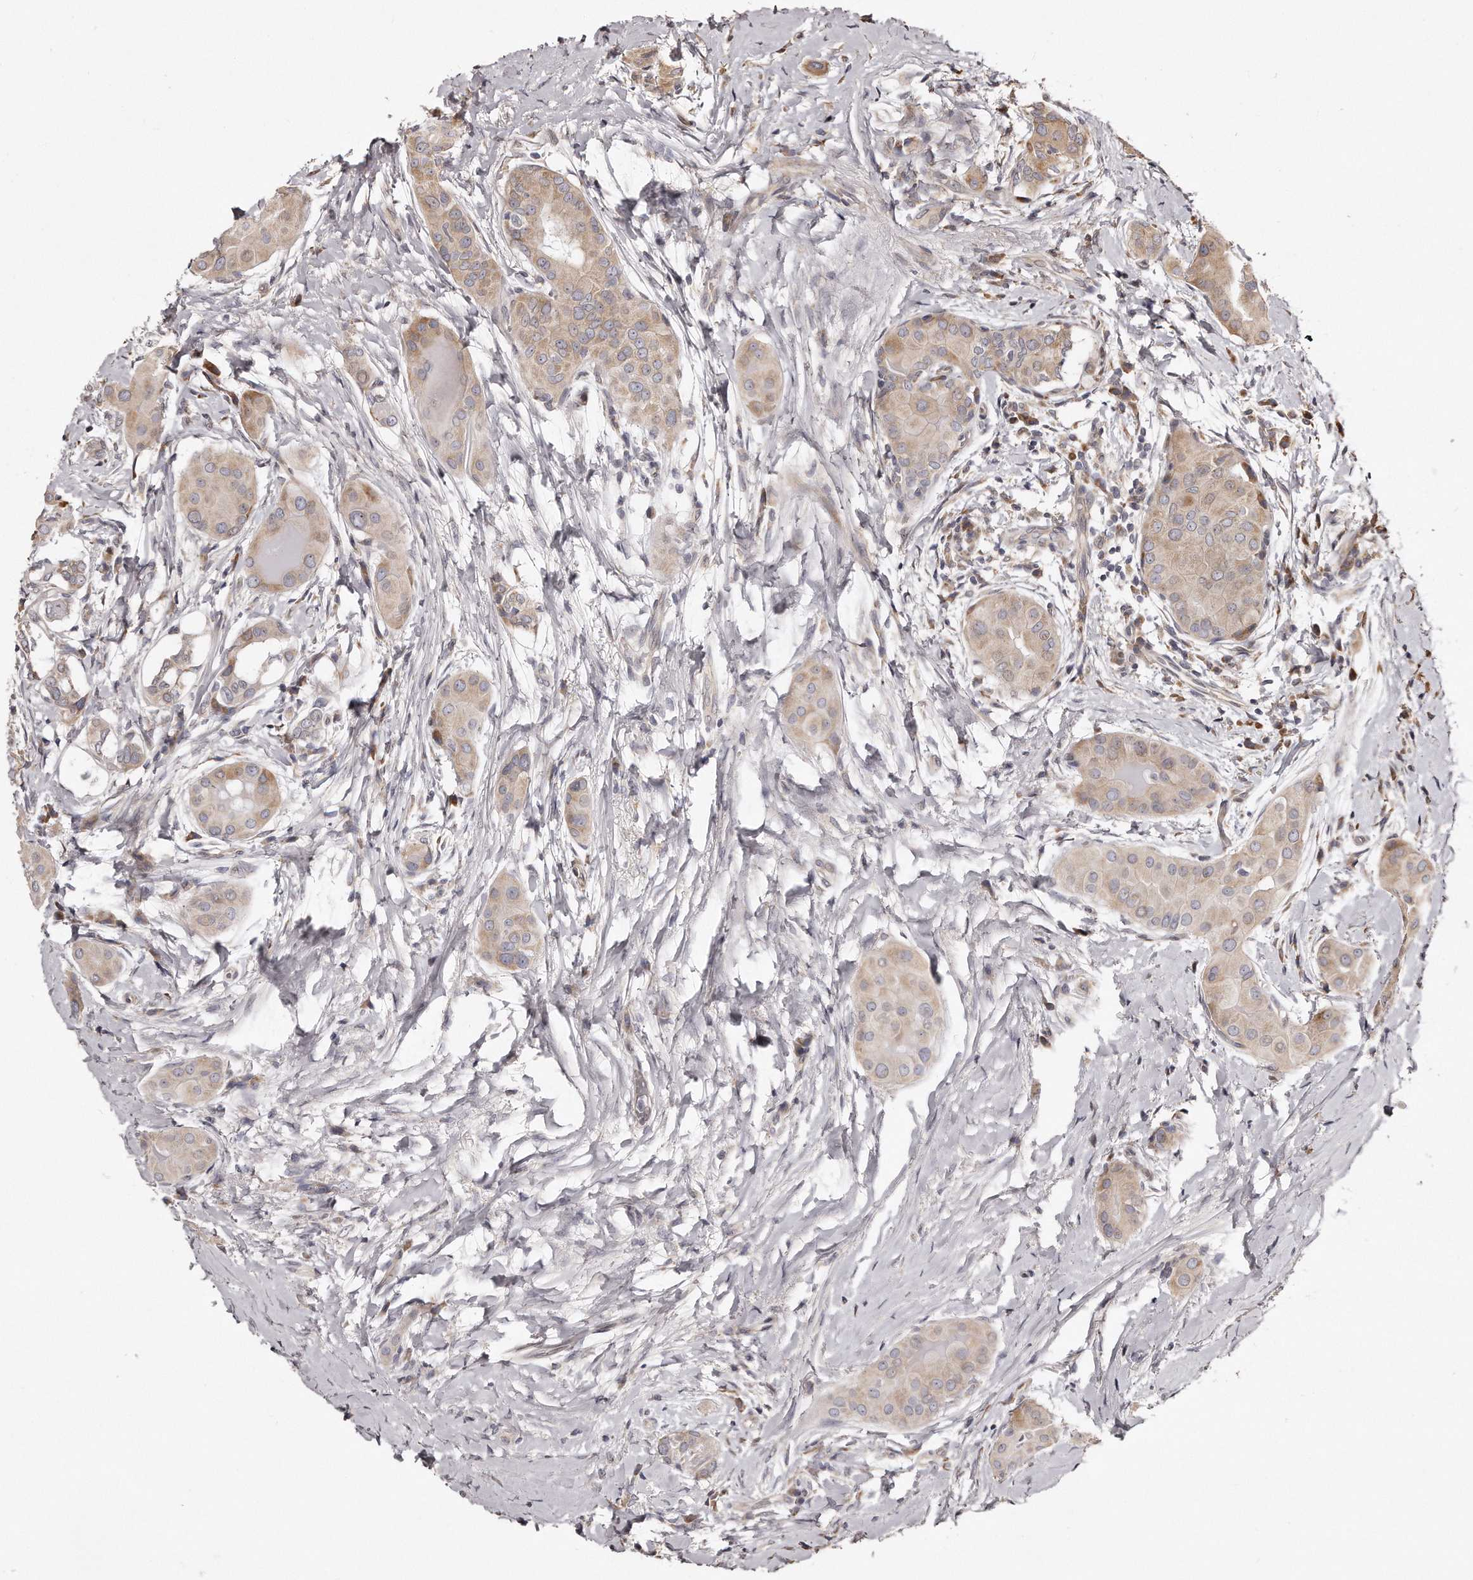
{"staining": {"intensity": "moderate", "quantity": "25%-75%", "location": "cytoplasmic/membranous"}, "tissue": "thyroid cancer", "cell_type": "Tumor cells", "image_type": "cancer", "snomed": [{"axis": "morphology", "description": "Papillary adenocarcinoma, NOS"}, {"axis": "topography", "description": "Thyroid gland"}], "caption": "Papillary adenocarcinoma (thyroid) was stained to show a protein in brown. There is medium levels of moderate cytoplasmic/membranous staining in approximately 25%-75% of tumor cells.", "gene": "TRAPPC14", "patient": {"sex": "male", "age": 33}}